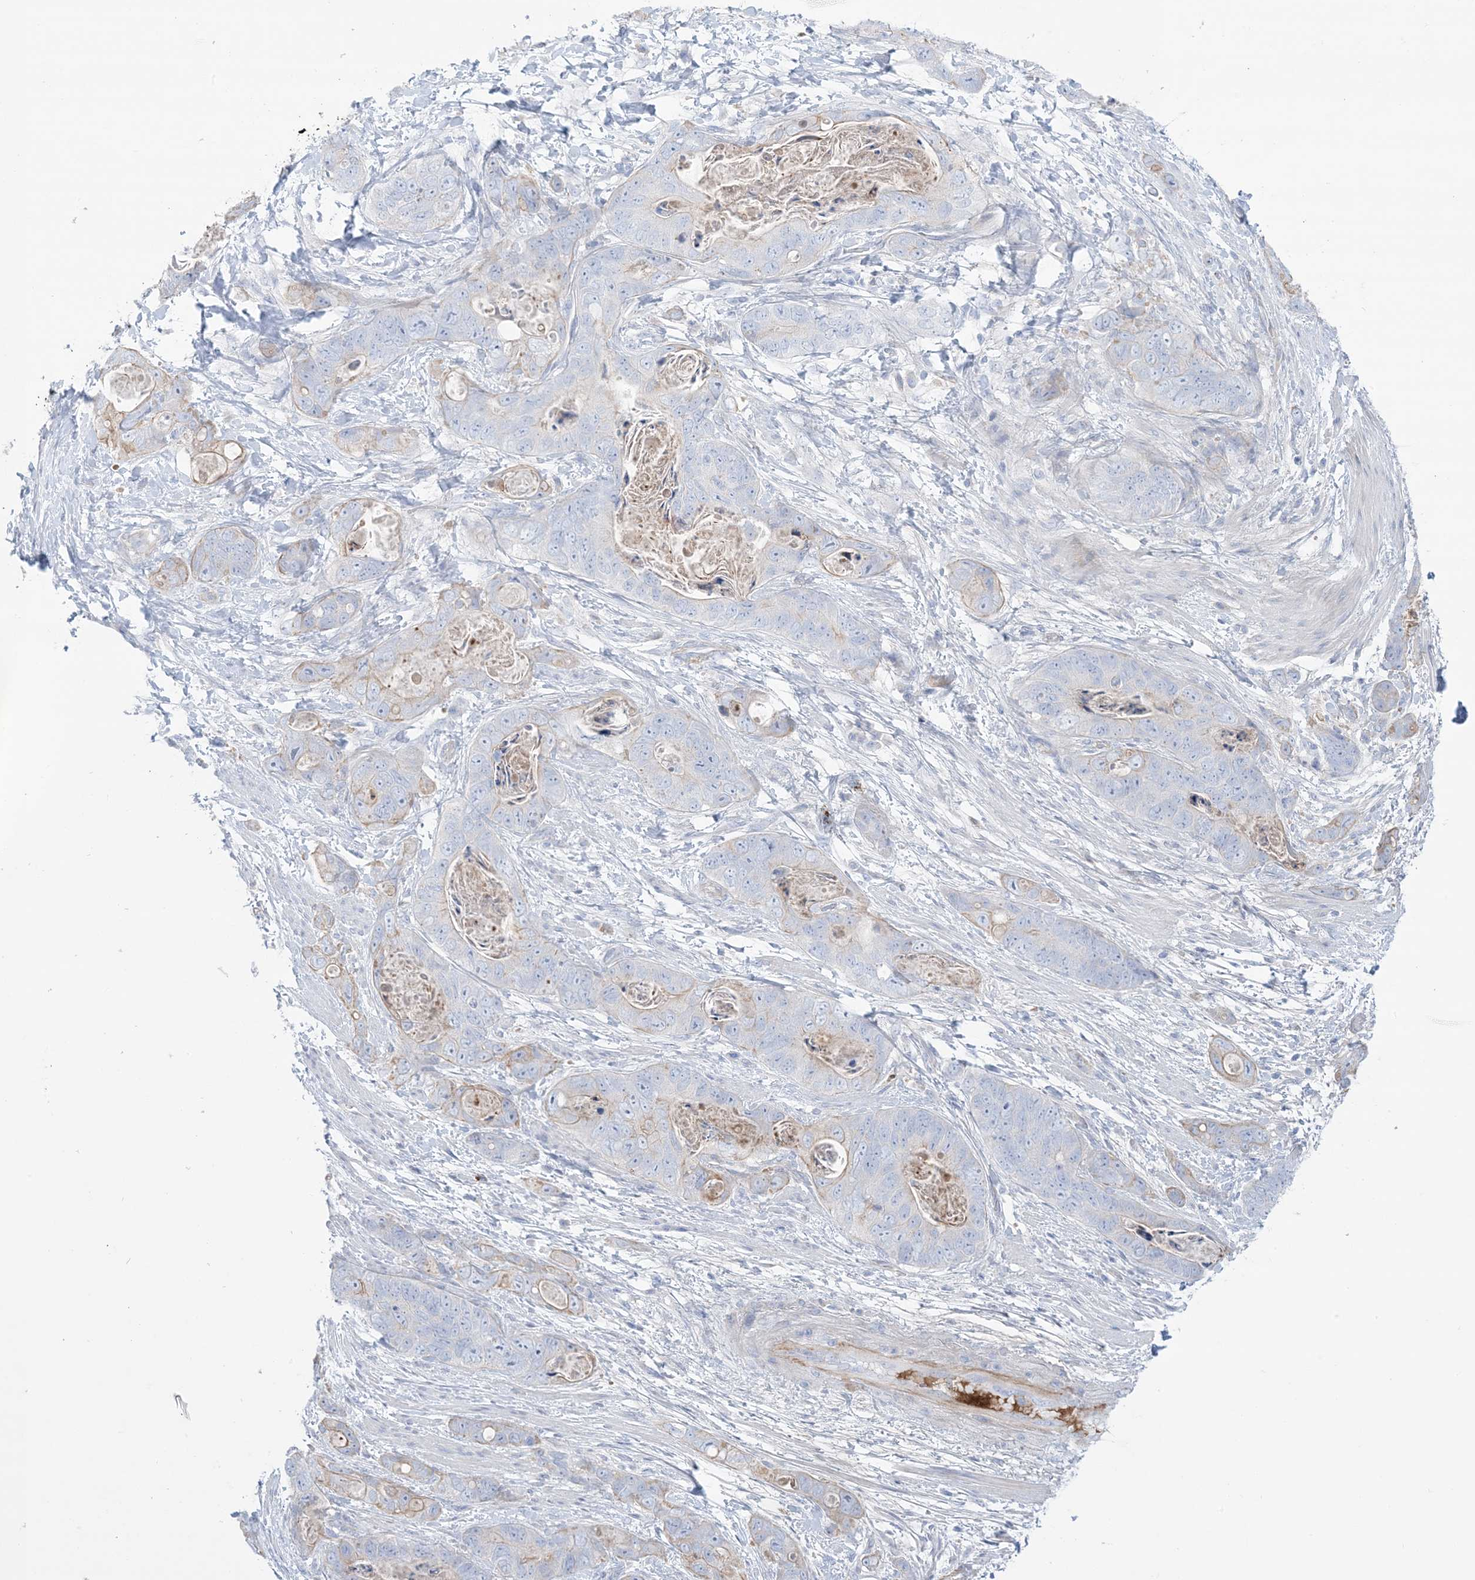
{"staining": {"intensity": "weak", "quantity": "<25%", "location": "cytoplasmic/membranous"}, "tissue": "stomach cancer", "cell_type": "Tumor cells", "image_type": "cancer", "snomed": [{"axis": "morphology", "description": "Adenocarcinoma, NOS"}, {"axis": "topography", "description": "Stomach"}], "caption": "This is a histopathology image of immunohistochemistry (IHC) staining of stomach cancer, which shows no expression in tumor cells. (Stains: DAB IHC with hematoxylin counter stain, Microscopy: brightfield microscopy at high magnification).", "gene": "ATP11C", "patient": {"sex": "female", "age": 89}}